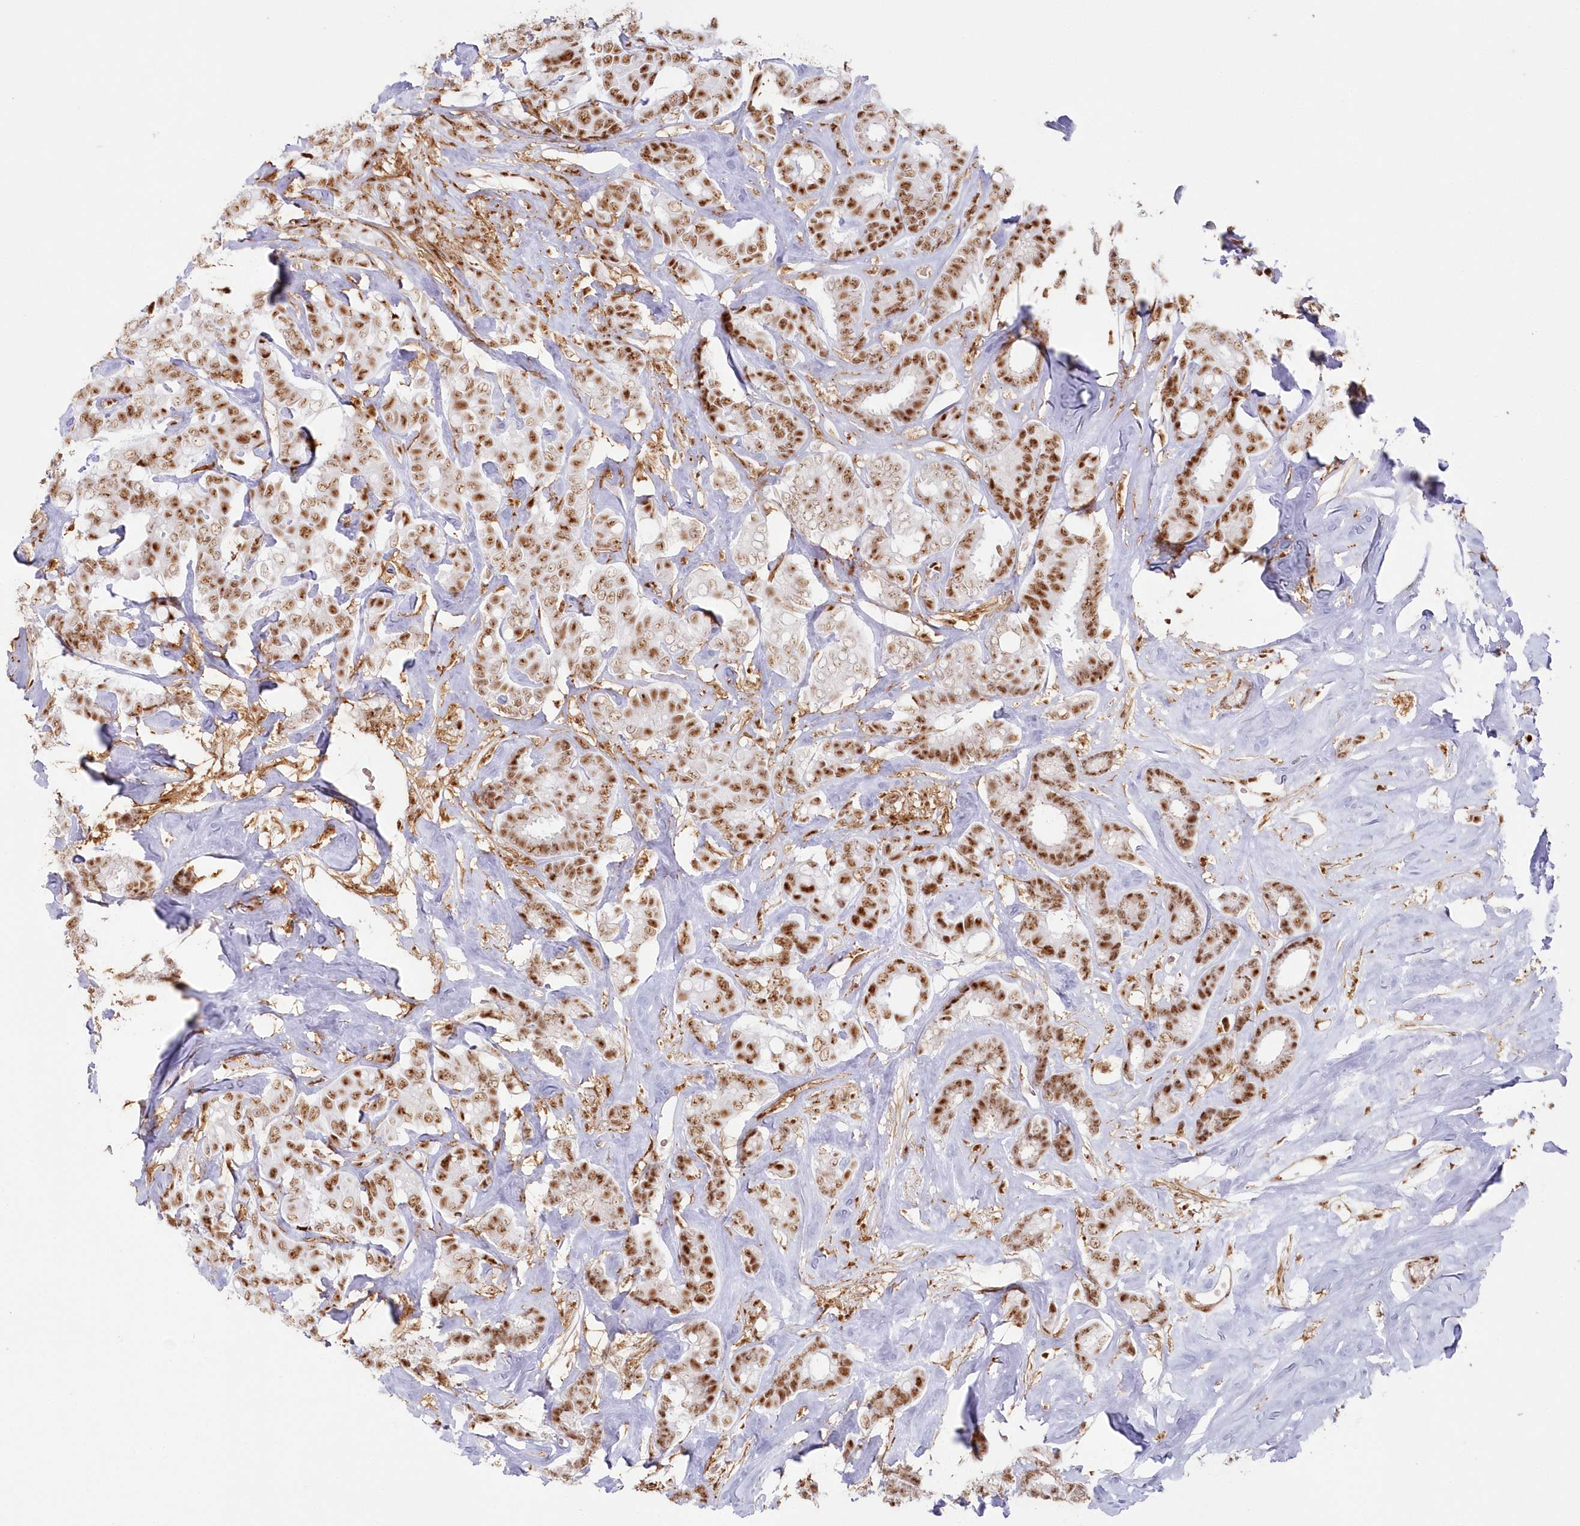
{"staining": {"intensity": "strong", "quantity": ">75%", "location": "nuclear"}, "tissue": "breast cancer", "cell_type": "Tumor cells", "image_type": "cancer", "snomed": [{"axis": "morphology", "description": "Duct carcinoma"}, {"axis": "topography", "description": "Breast"}], "caption": "Breast invasive ductal carcinoma stained with a protein marker displays strong staining in tumor cells.", "gene": "DDX46", "patient": {"sex": "female", "age": 87}}